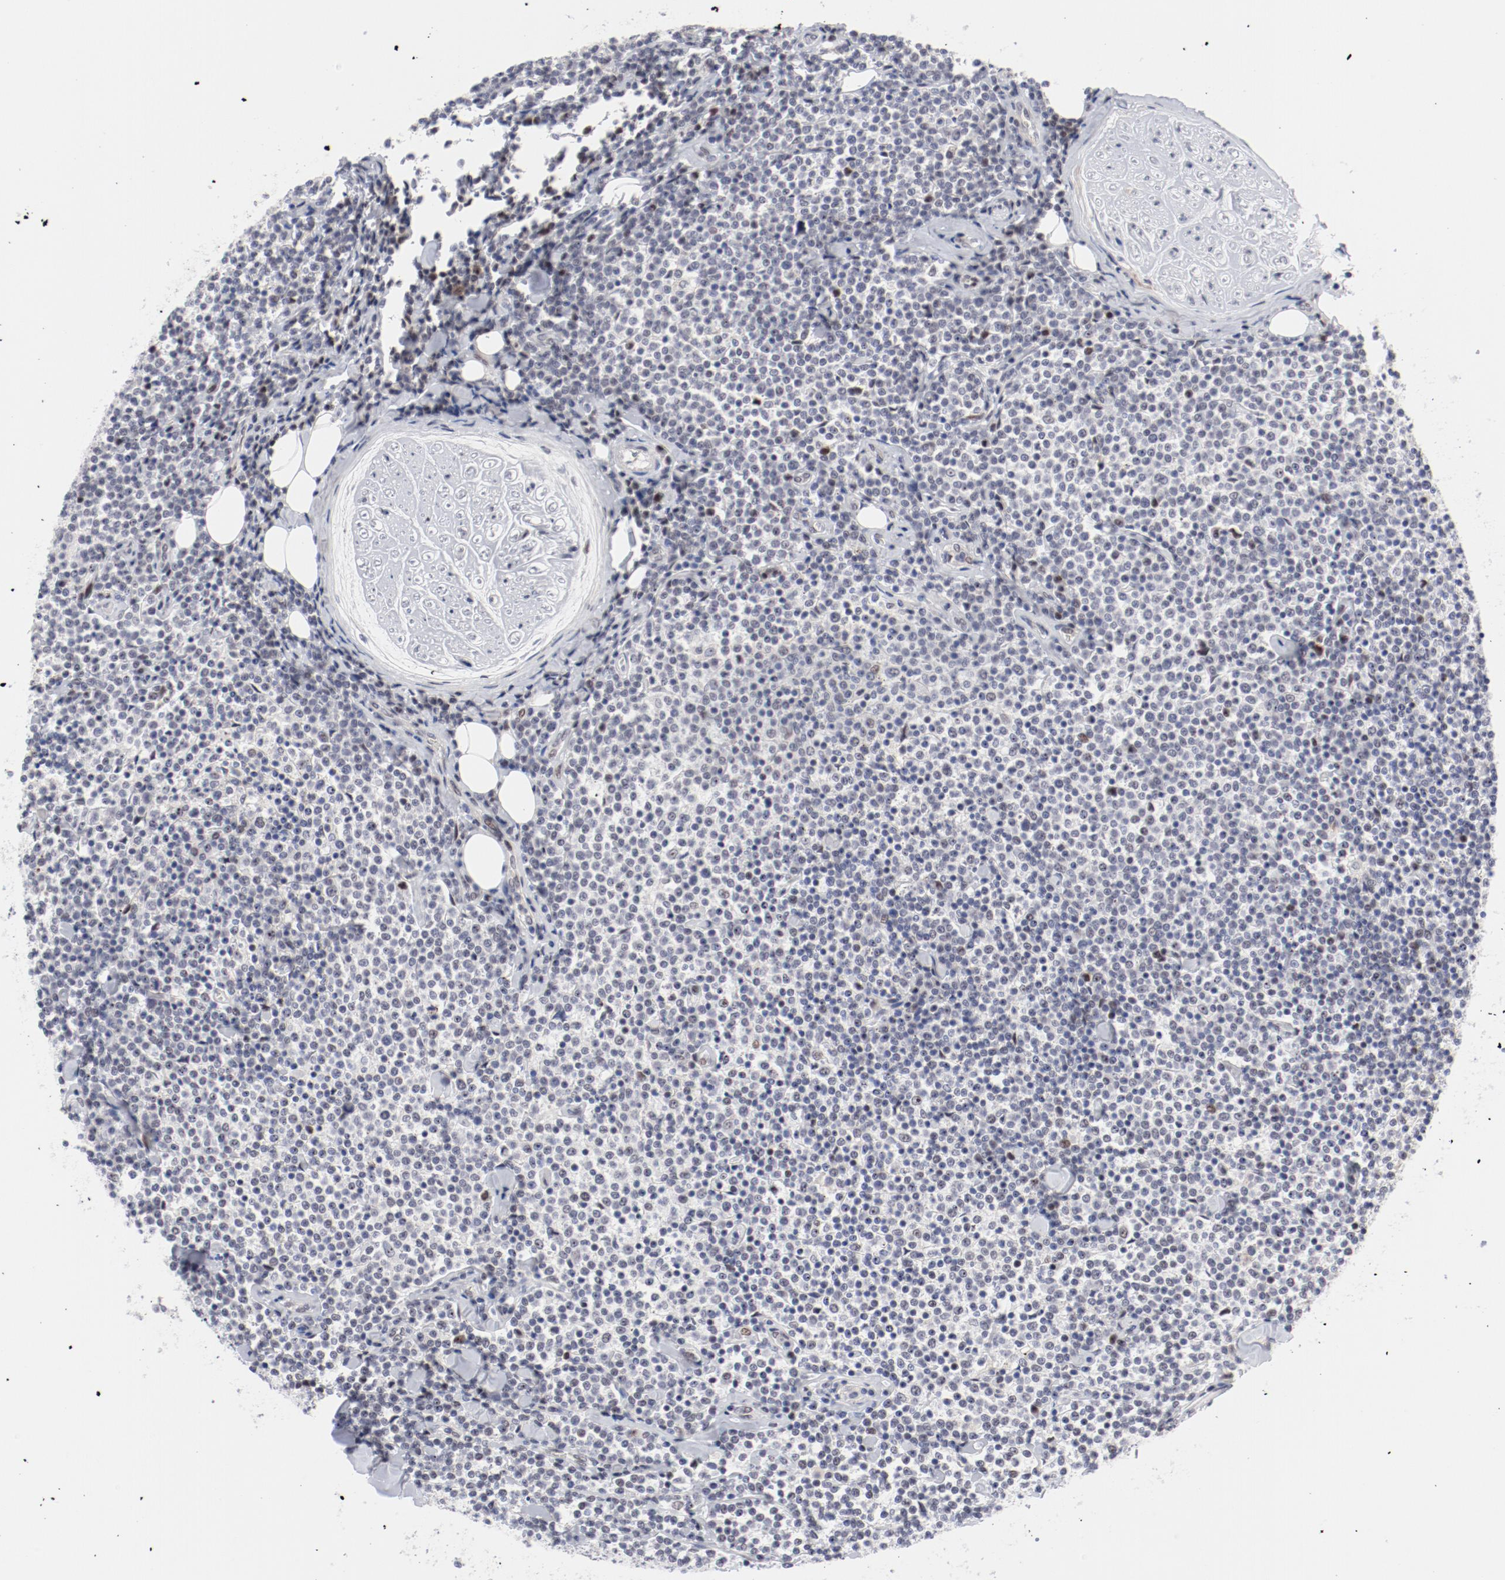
{"staining": {"intensity": "negative", "quantity": "none", "location": "none"}, "tissue": "lymphoma", "cell_type": "Tumor cells", "image_type": "cancer", "snomed": [{"axis": "morphology", "description": "Malignant lymphoma, non-Hodgkin's type, Low grade"}, {"axis": "topography", "description": "Soft tissue"}], "caption": "This is an IHC image of lymphoma. There is no expression in tumor cells.", "gene": "FSCB", "patient": {"sex": "male", "age": 92}}